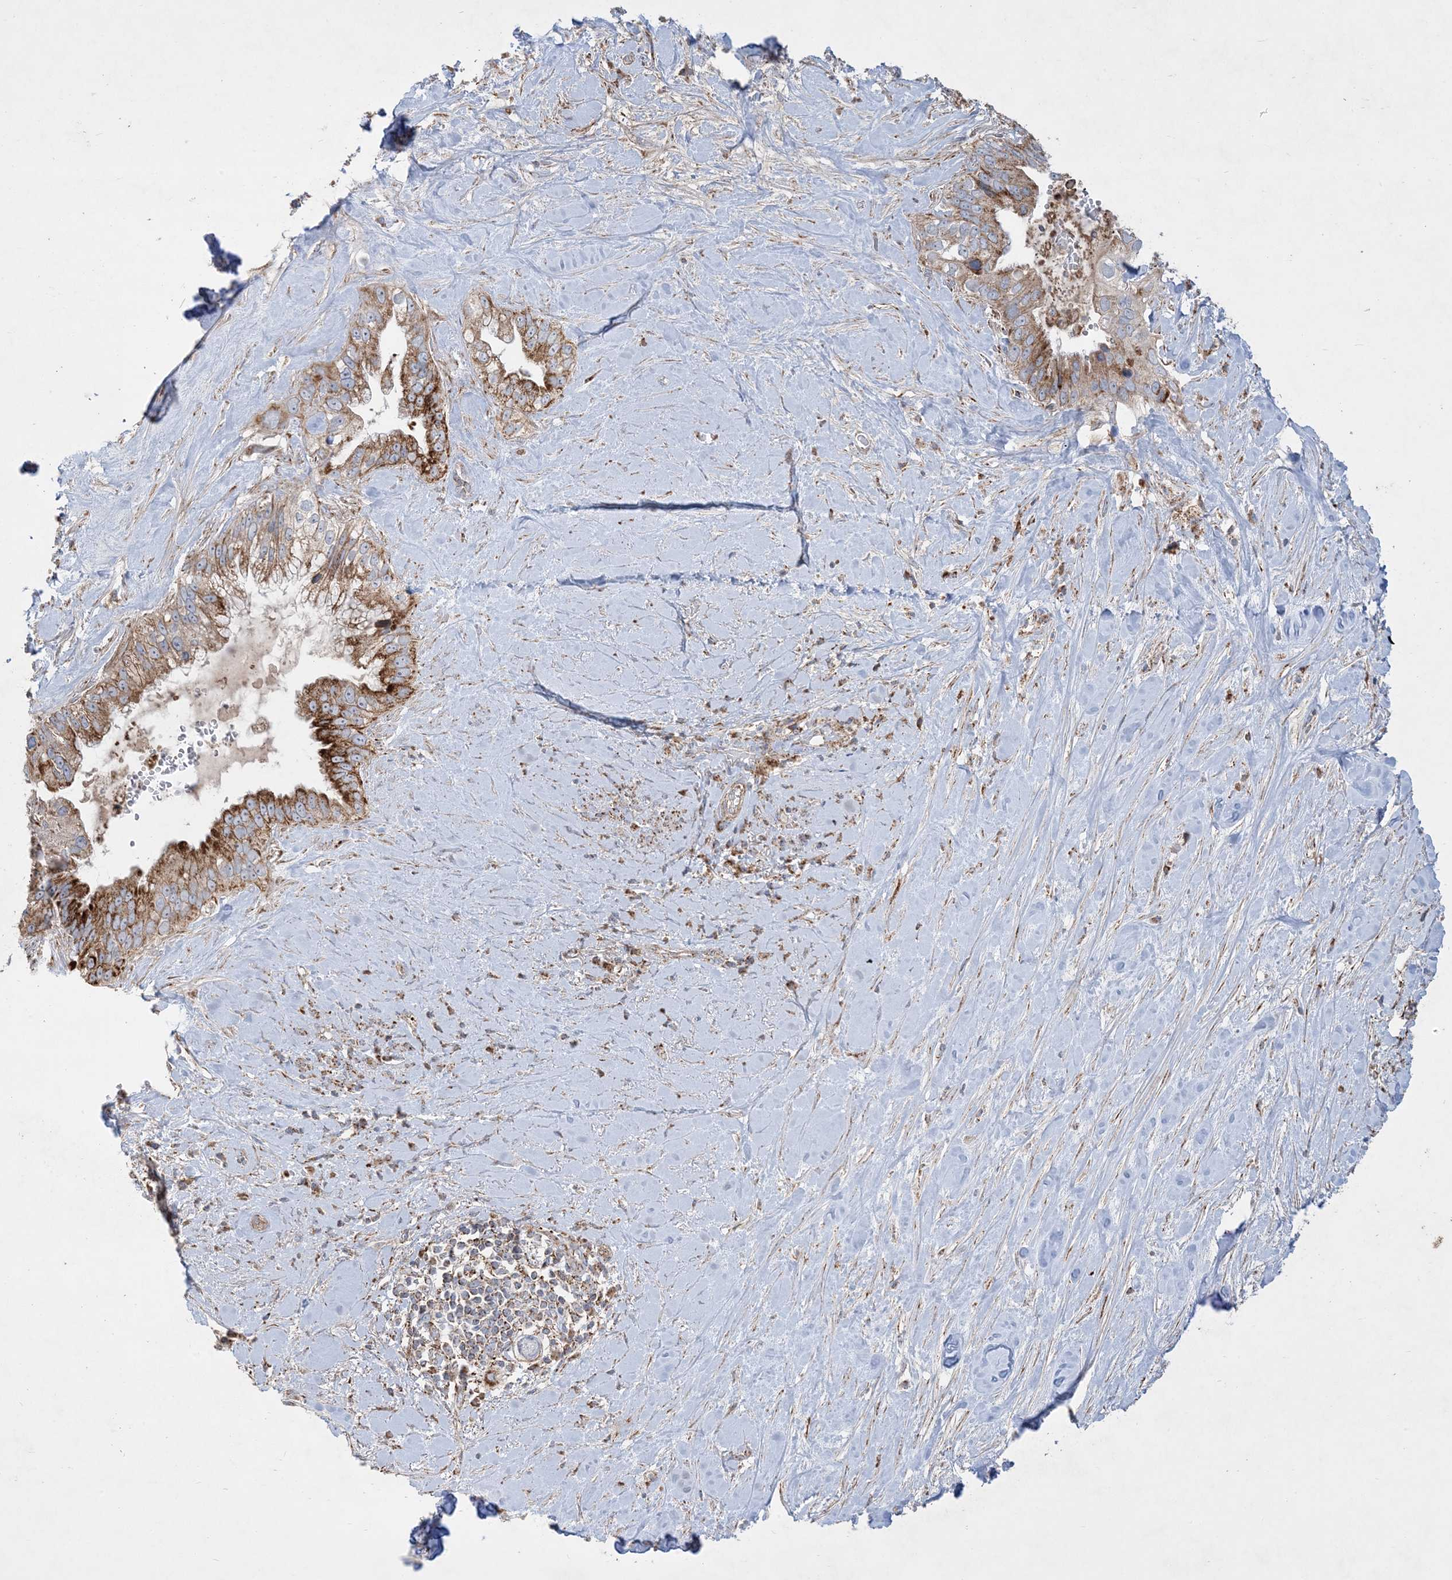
{"staining": {"intensity": "strong", "quantity": ">75%", "location": "cytoplasmic/membranous"}, "tissue": "pancreatic cancer", "cell_type": "Tumor cells", "image_type": "cancer", "snomed": [{"axis": "morphology", "description": "Inflammation, NOS"}, {"axis": "morphology", "description": "Adenocarcinoma, NOS"}, {"axis": "topography", "description": "Pancreas"}], "caption": "Pancreatic cancer stained for a protein displays strong cytoplasmic/membranous positivity in tumor cells.", "gene": "NDUFAF3", "patient": {"sex": "female", "age": 56}}